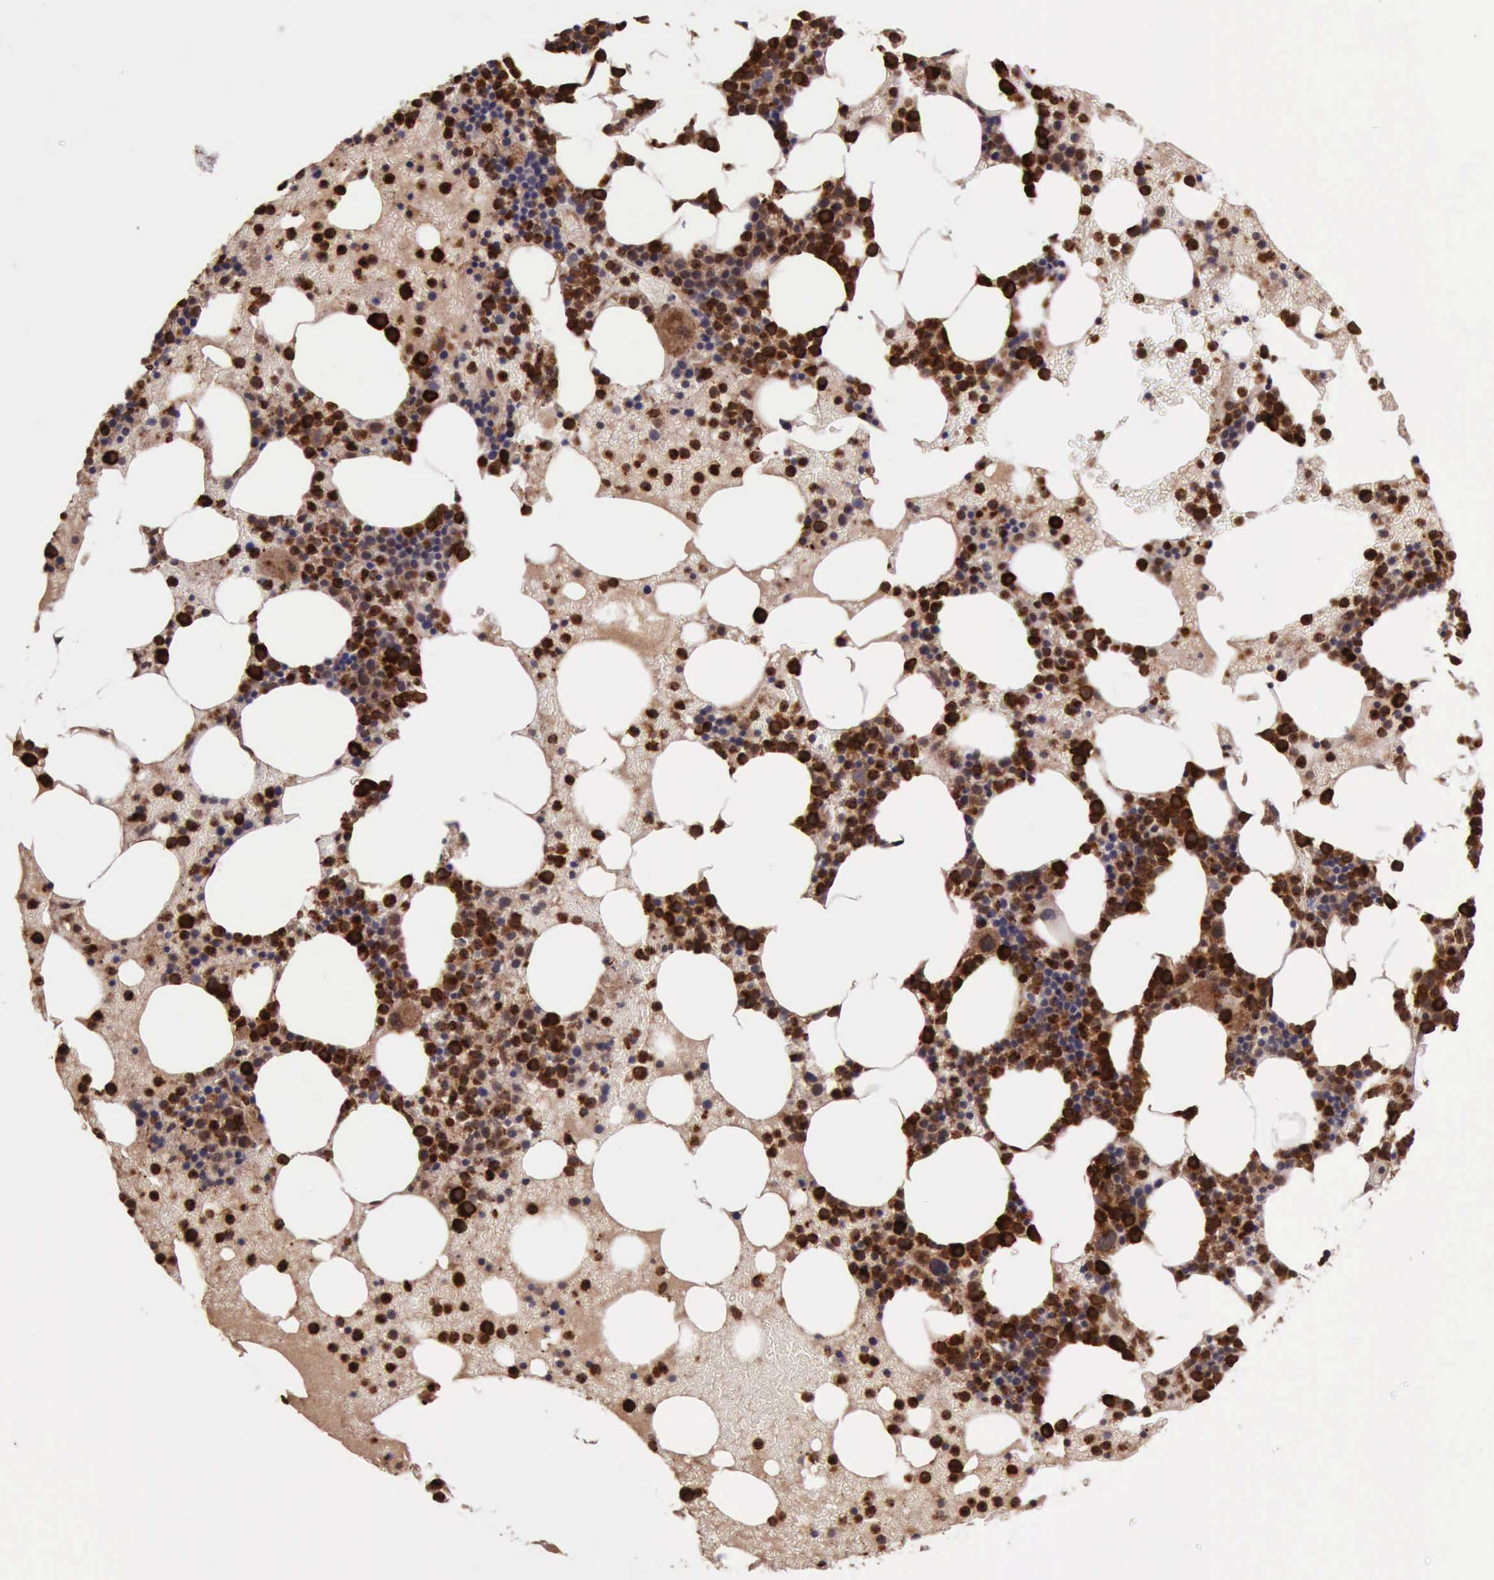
{"staining": {"intensity": "strong", "quantity": ">75%", "location": "cytoplasmic/membranous"}, "tissue": "bone marrow", "cell_type": "Hematopoietic cells", "image_type": "normal", "snomed": [{"axis": "morphology", "description": "Normal tissue, NOS"}, {"axis": "topography", "description": "Bone marrow"}], "caption": "An image of bone marrow stained for a protein demonstrates strong cytoplasmic/membranous brown staining in hematopoietic cells.", "gene": "ARMCX3", "patient": {"sex": "female", "age": 72}}